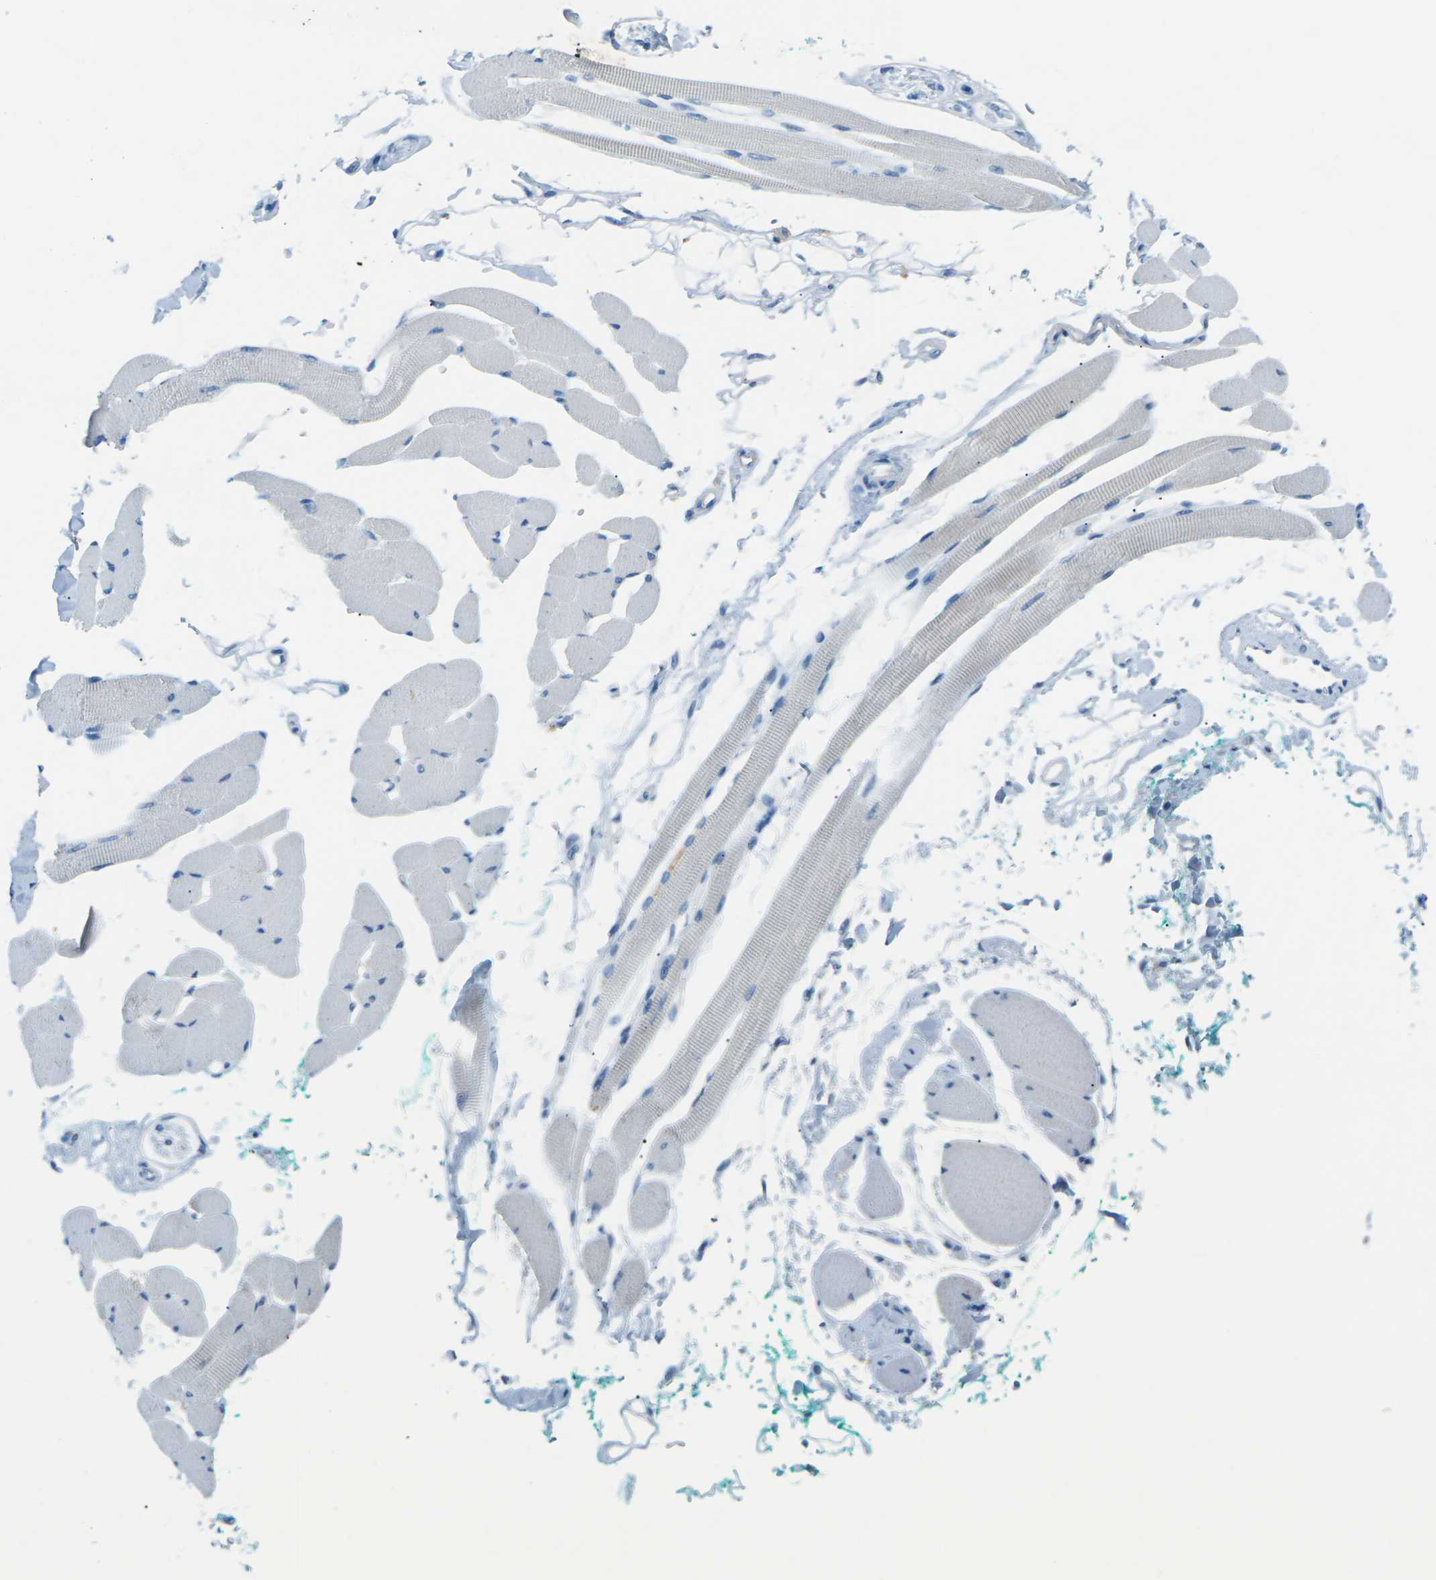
{"staining": {"intensity": "negative", "quantity": "none", "location": "none"}, "tissue": "skeletal muscle", "cell_type": "Myocytes", "image_type": "normal", "snomed": [{"axis": "morphology", "description": "Normal tissue, NOS"}, {"axis": "topography", "description": "Skeletal muscle"}, {"axis": "topography", "description": "Oral tissue"}, {"axis": "topography", "description": "Peripheral nerve tissue"}], "caption": "Immunohistochemical staining of normal human skeletal muscle demonstrates no significant staining in myocytes. (Brightfield microscopy of DAB (3,3'-diaminobenzidine) immunohistochemistry at high magnification).", "gene": "CDH16", "patient": {"sex": "female", "age": 84}}